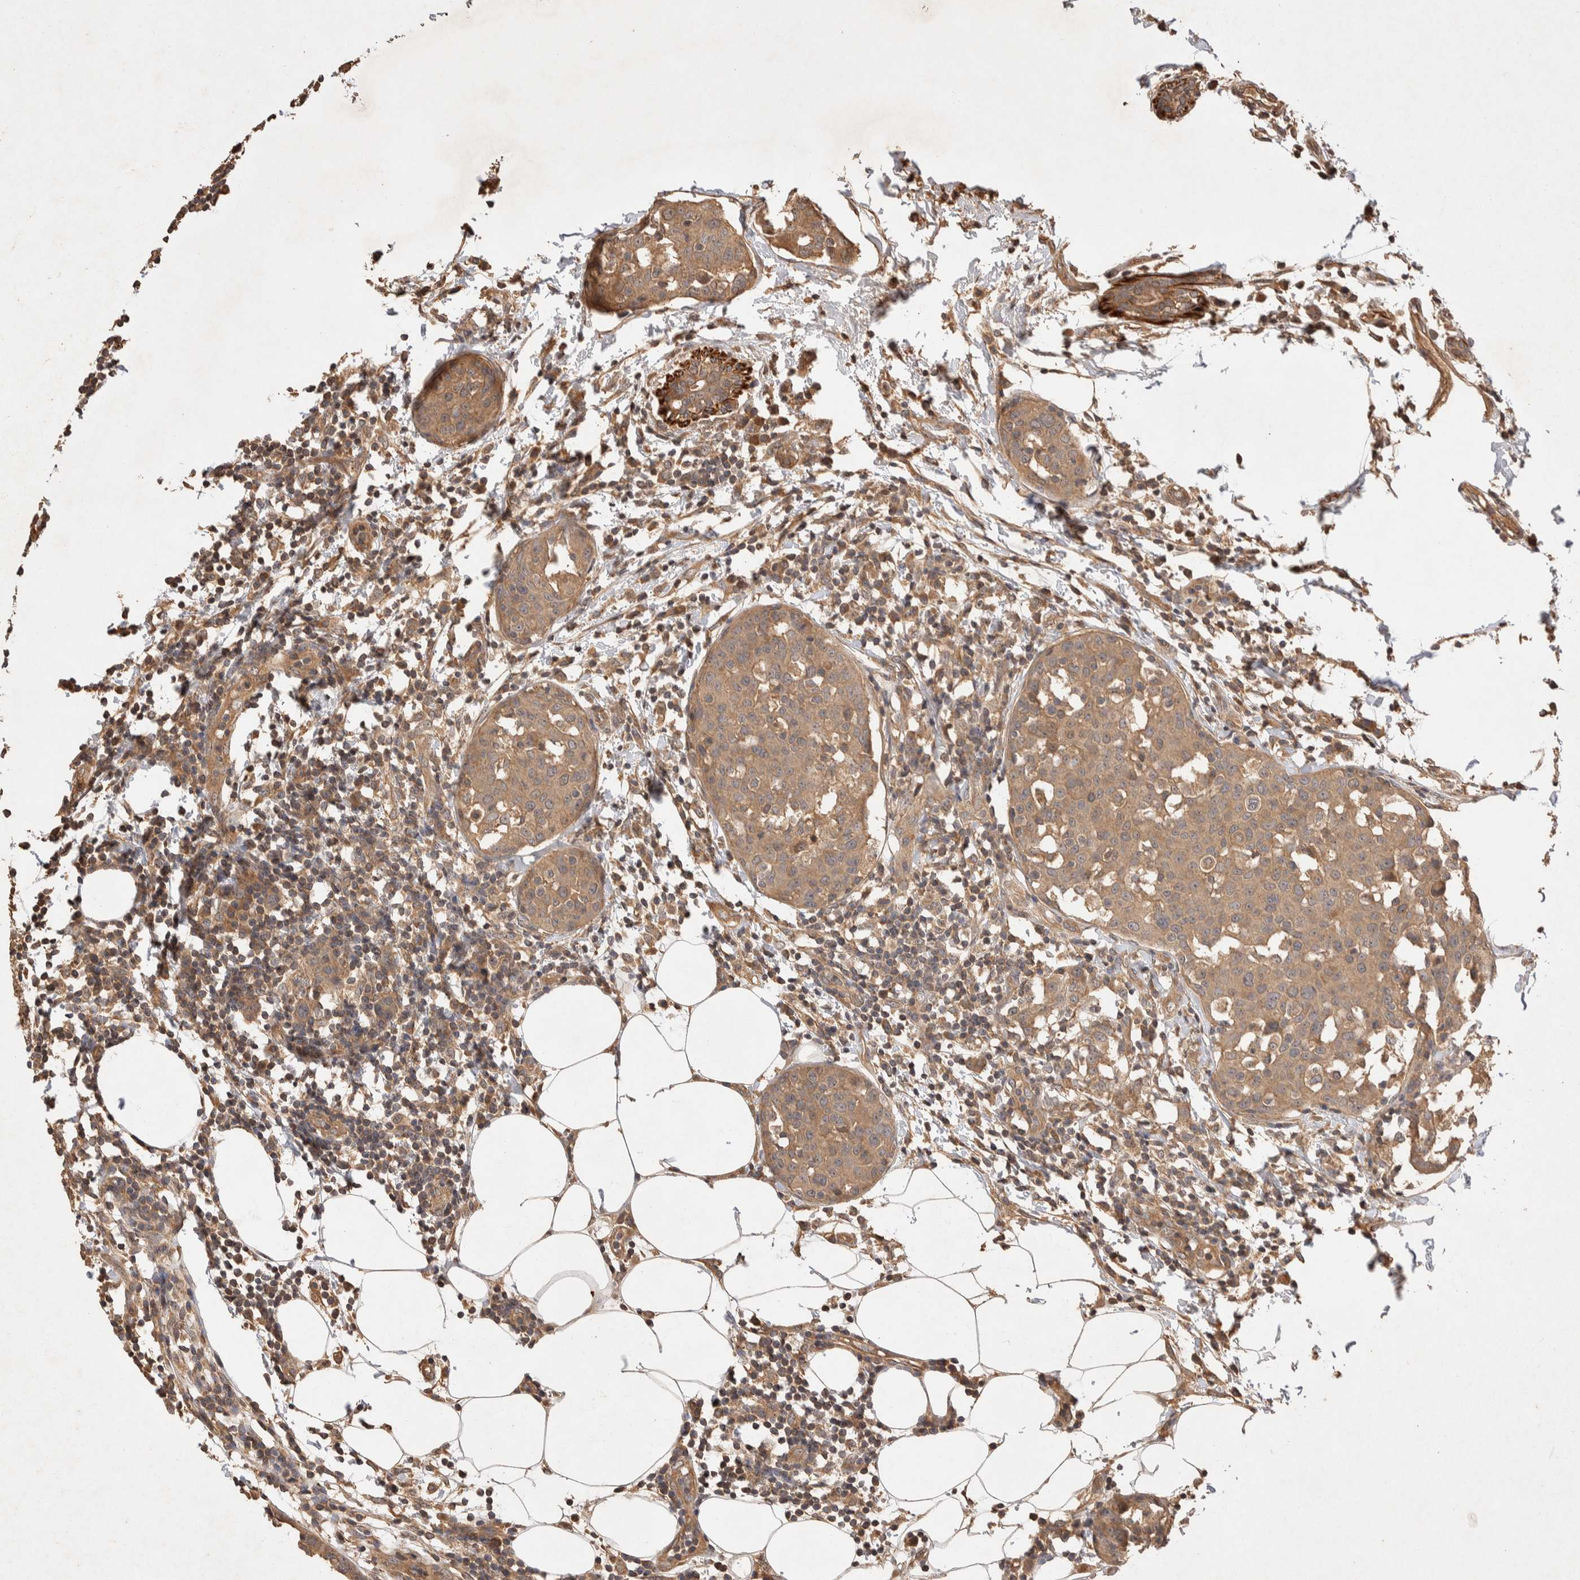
{"staining": {"intensity": "moderate", "quantity": ">75%", "location": "cytoplasmic/membranous"}, "tissue": "breast cancer", "cell_type": "Tumor cells", "image_type": "cancer", "snomed": [{"axis": "morphology", "description": "Normal tissue, NOS"}, {"axis": "morphology", "description": "Duct carcinoma"}, {"axis": "topography", "description": "Breast"}], "caption": "Immunohistochemistry (IHC) of breast invasive ductal carcinoma reveals medium levels of moderate cytoplasmic/membranous expression in about >75% of tumor cells.", "gene": "NSMAF", "patient": {"sex": "female", "age": 37}}